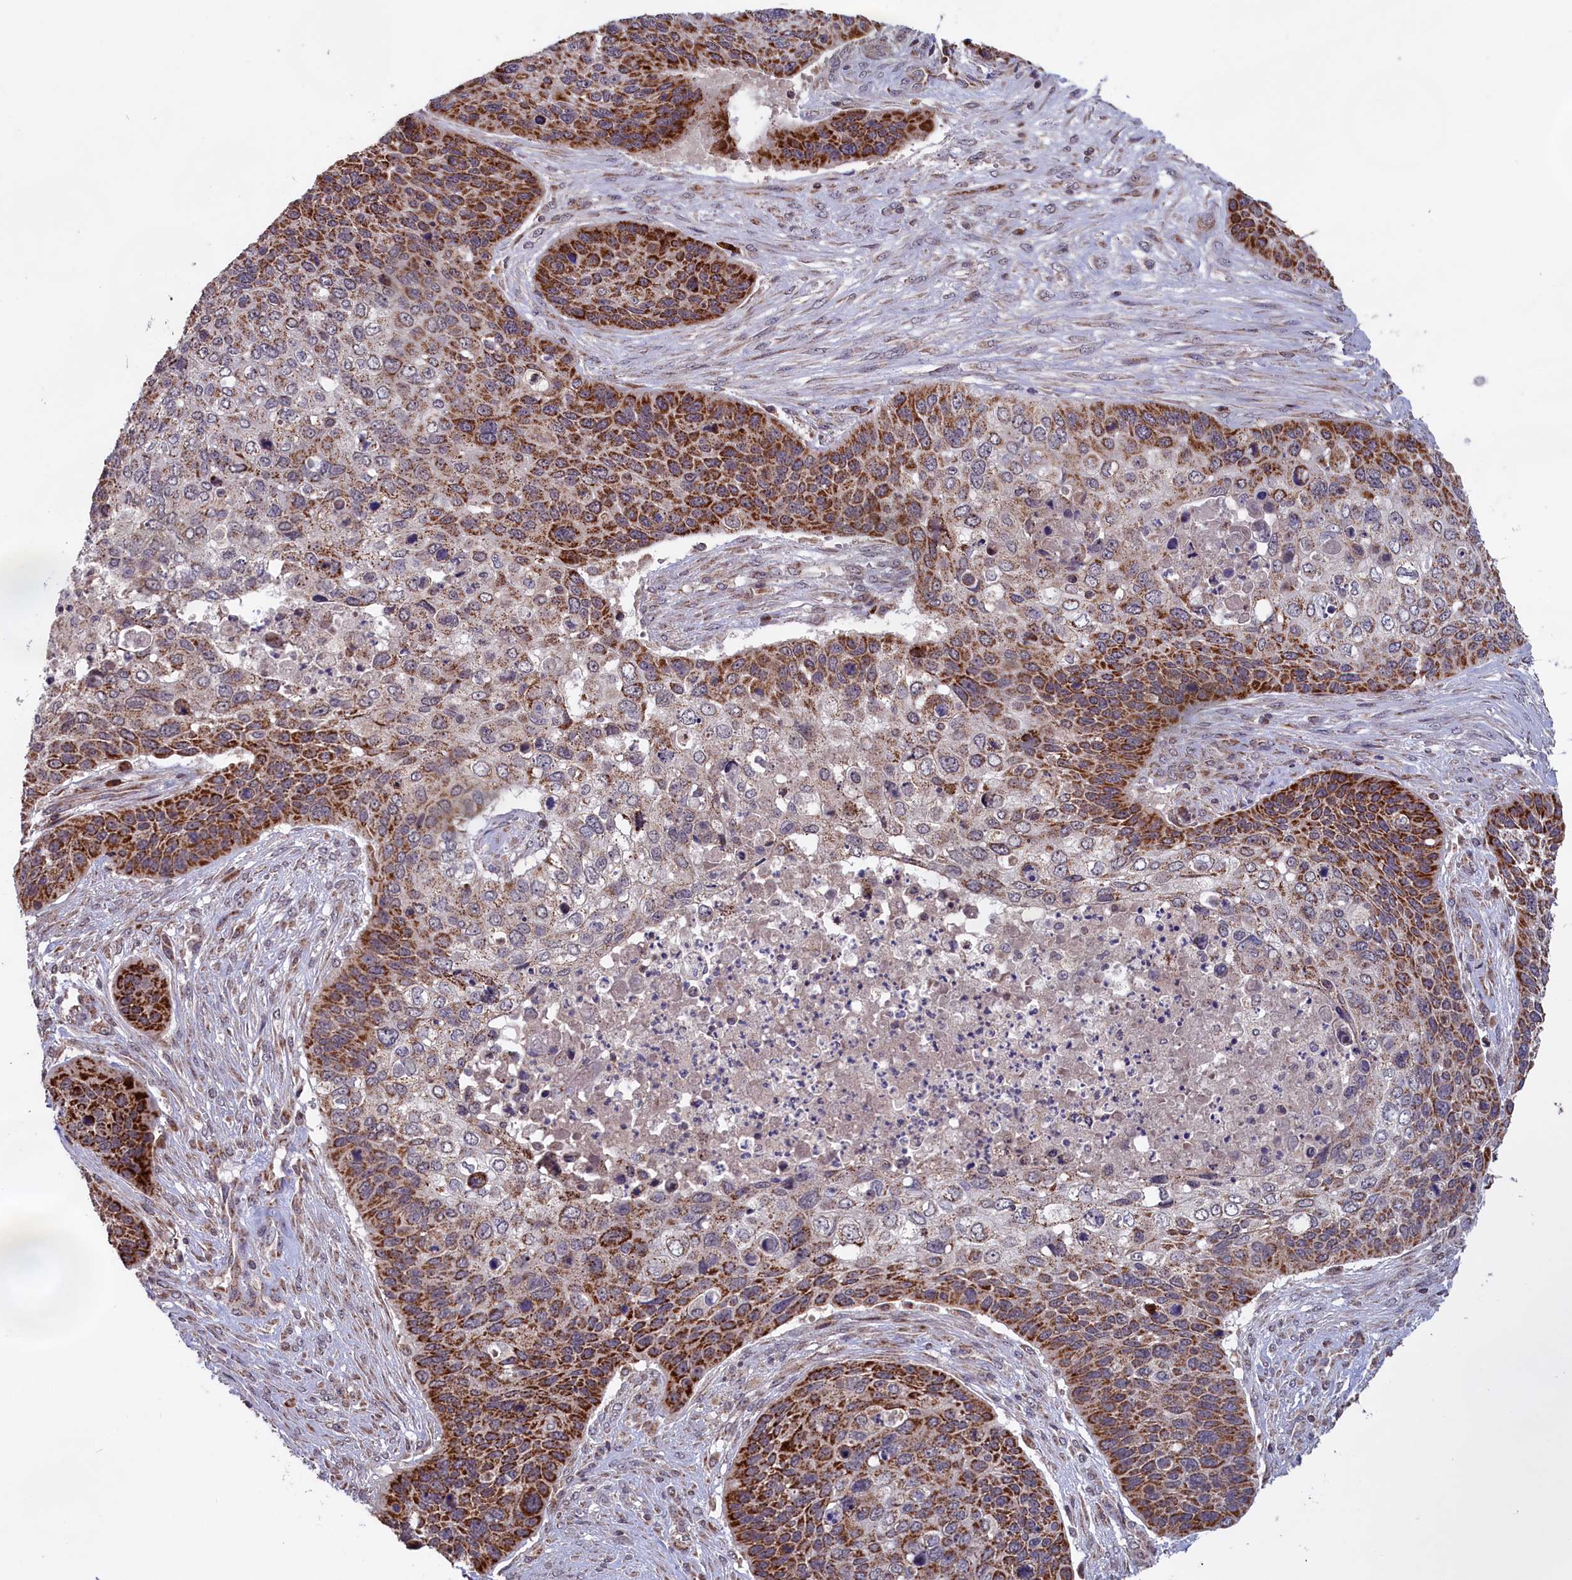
{"staining": {"intensity": "strong", "quantity": "<25%", "location": "cytoplasmic/membranous"}, "tissue": "skin cancer", "cell_type": "Tumor cells", "image_type": "cancer", "snomed": [{"axis": "morphology", "description": "Basal cell carcinoma"}, {"axis": "topography", "description": "Skin"}], "caption": "A high-resolution micrograph shows immunohistochemistry (IHC) staining of basal cell carcinoma (skin), which exhibits strong cytoplasmic/membranous positivity in approximately <25% of tumor cells.", "gene": "TIMM44", "patient": {"sex": "female", "age": 74}}